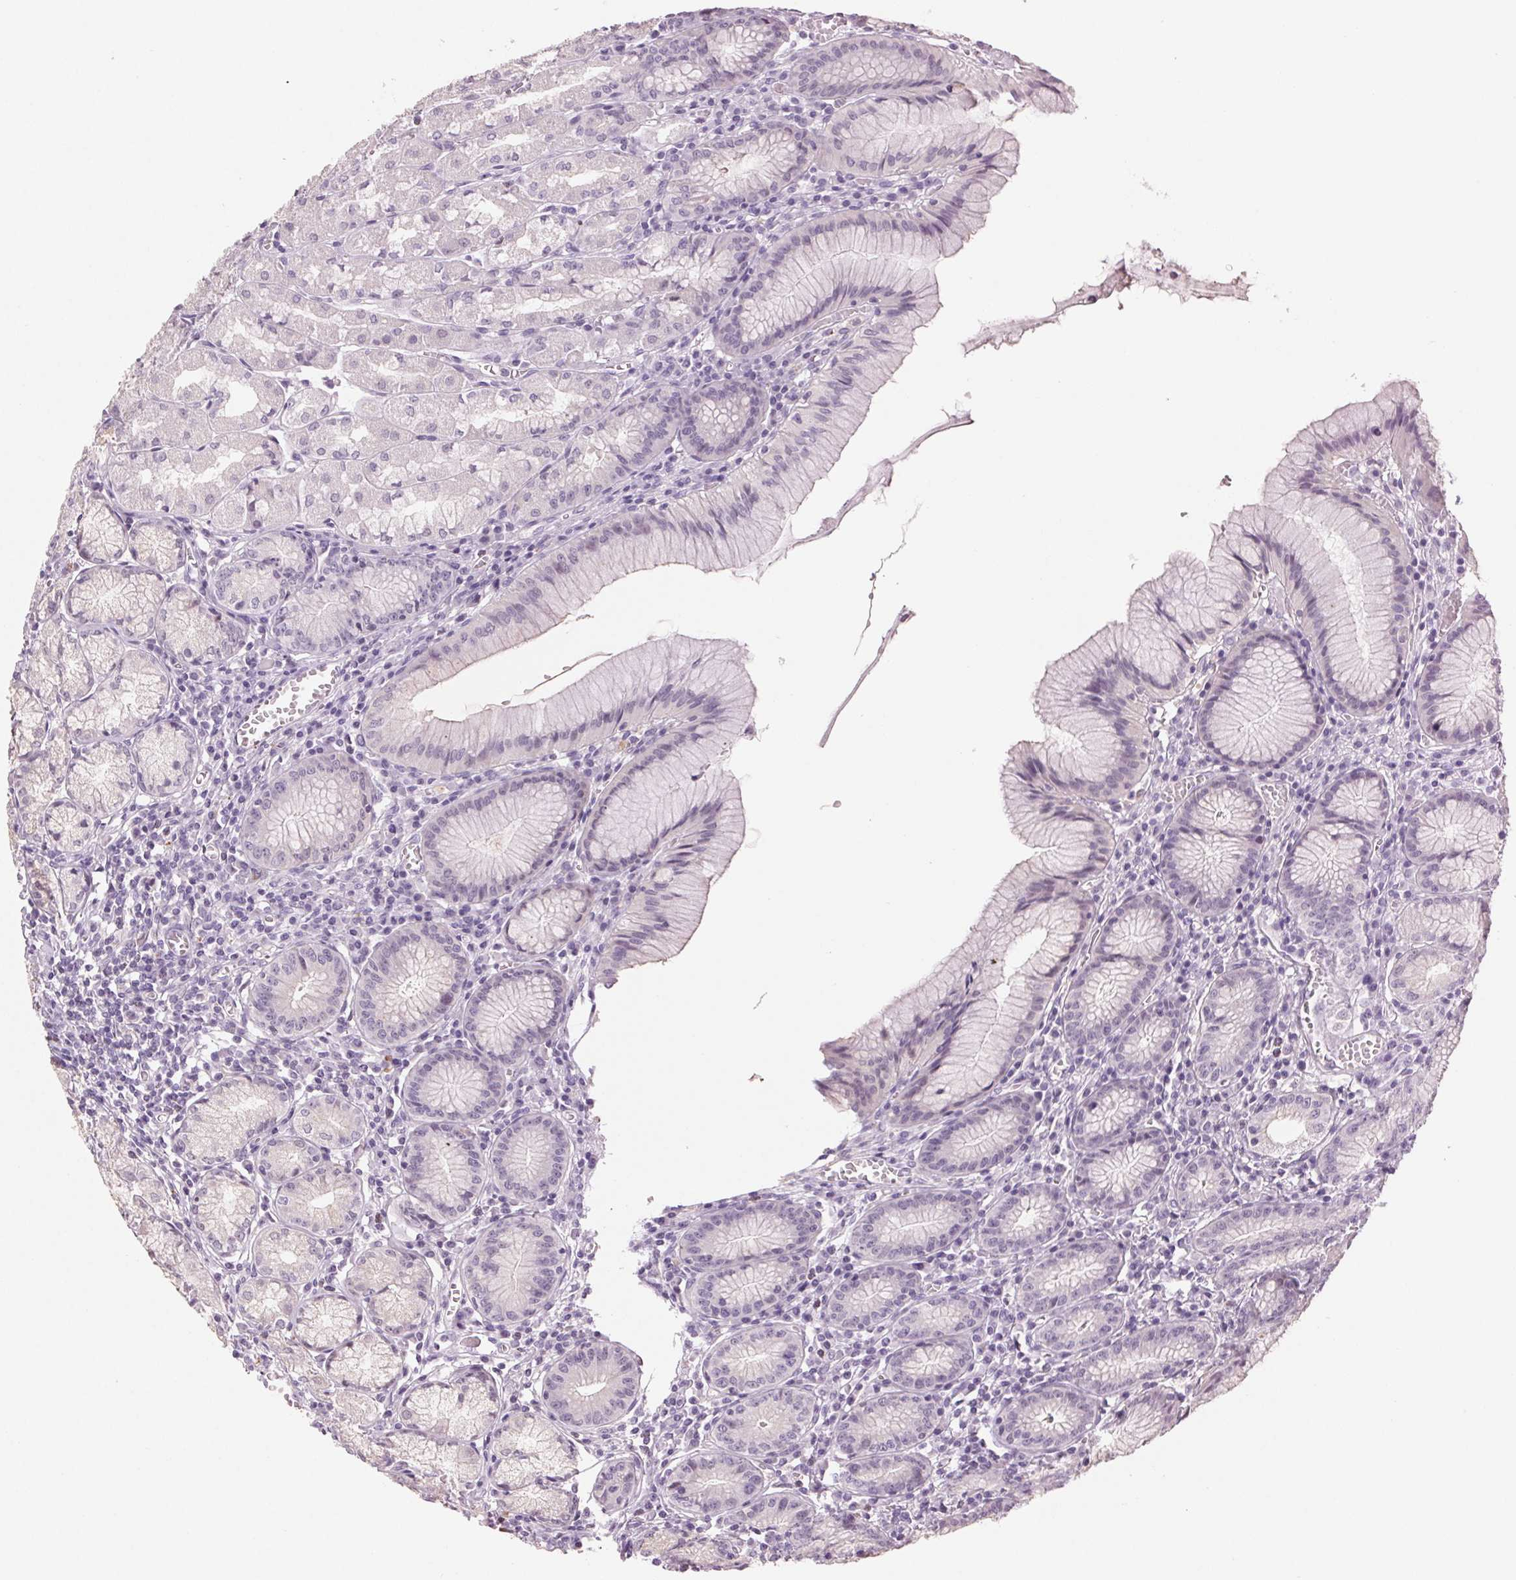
{"staining": {"intensity": "negative", "quantity": "none", "location": "none"}, "tissue": "stomach", "cell_type": "Glandular cells", "image_type": "normal", "snomed": [{"axis": "morphology", "description": "Normal tissue, NOS"}, {"axis": "topography", "description": "Stomach"}], "caption": "Immunohistochemistry (IHC) of benign human stomach shows no staining in glandular cells.", "gene": "MPO", "patient": {"sex": "male", "age": 55}}